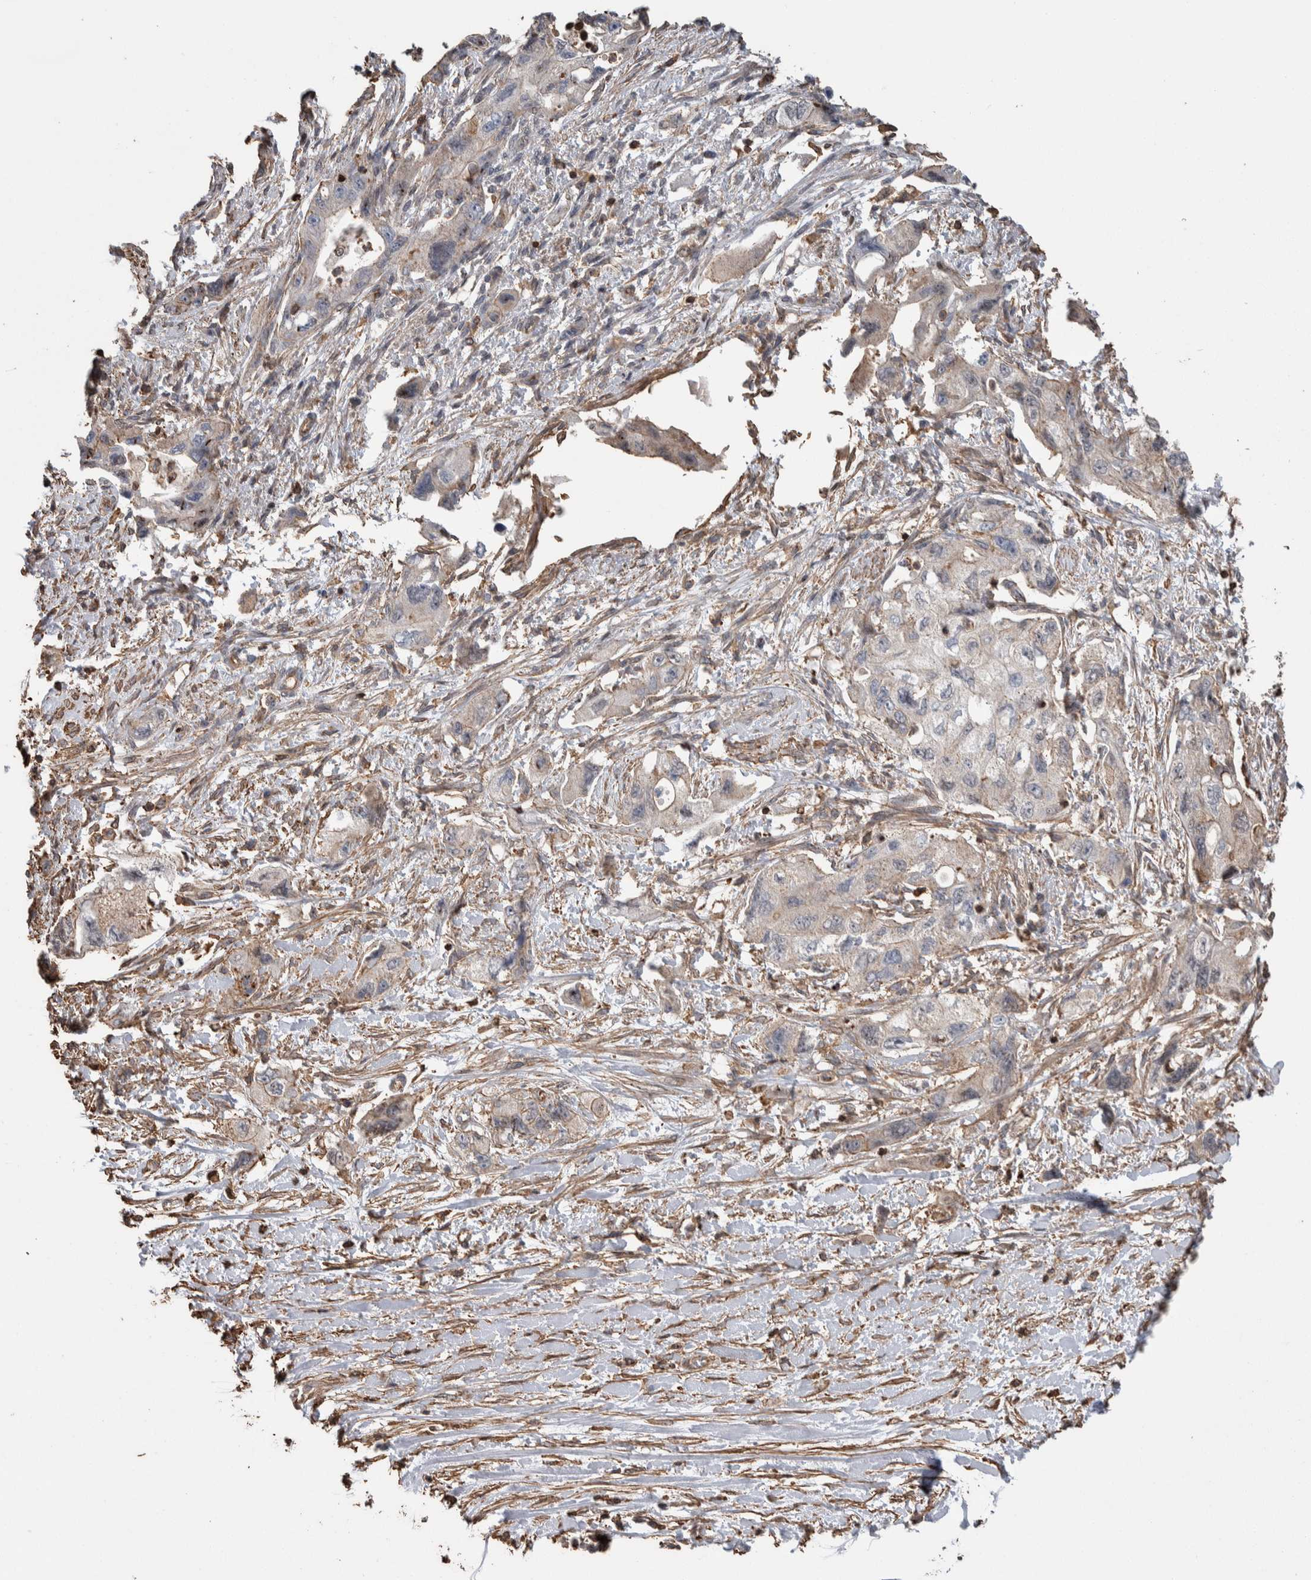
{"staining": {"intensity": "weak", "quantity": "25%-75%", "location": "cytoplasmic/membranous"}, "tissue": "pancreatic cancer", "cell_type": "Tumor cells", "image_type": "cancer", "snomed": [{"axis": "morphology", "description": "Adenocarcinoma, NOS"}, {"axis": "topography", "description": "Pancreas"}], "caption": "Immunohistochemical staining of human pancreatic cancer (adenocarcinoma) displays weak cytoplasmic/membranous protein expression in about 25%-75% of tumor cells.", "gene": "ENPP2", "patient": {"sex": "female", "age": 73}}